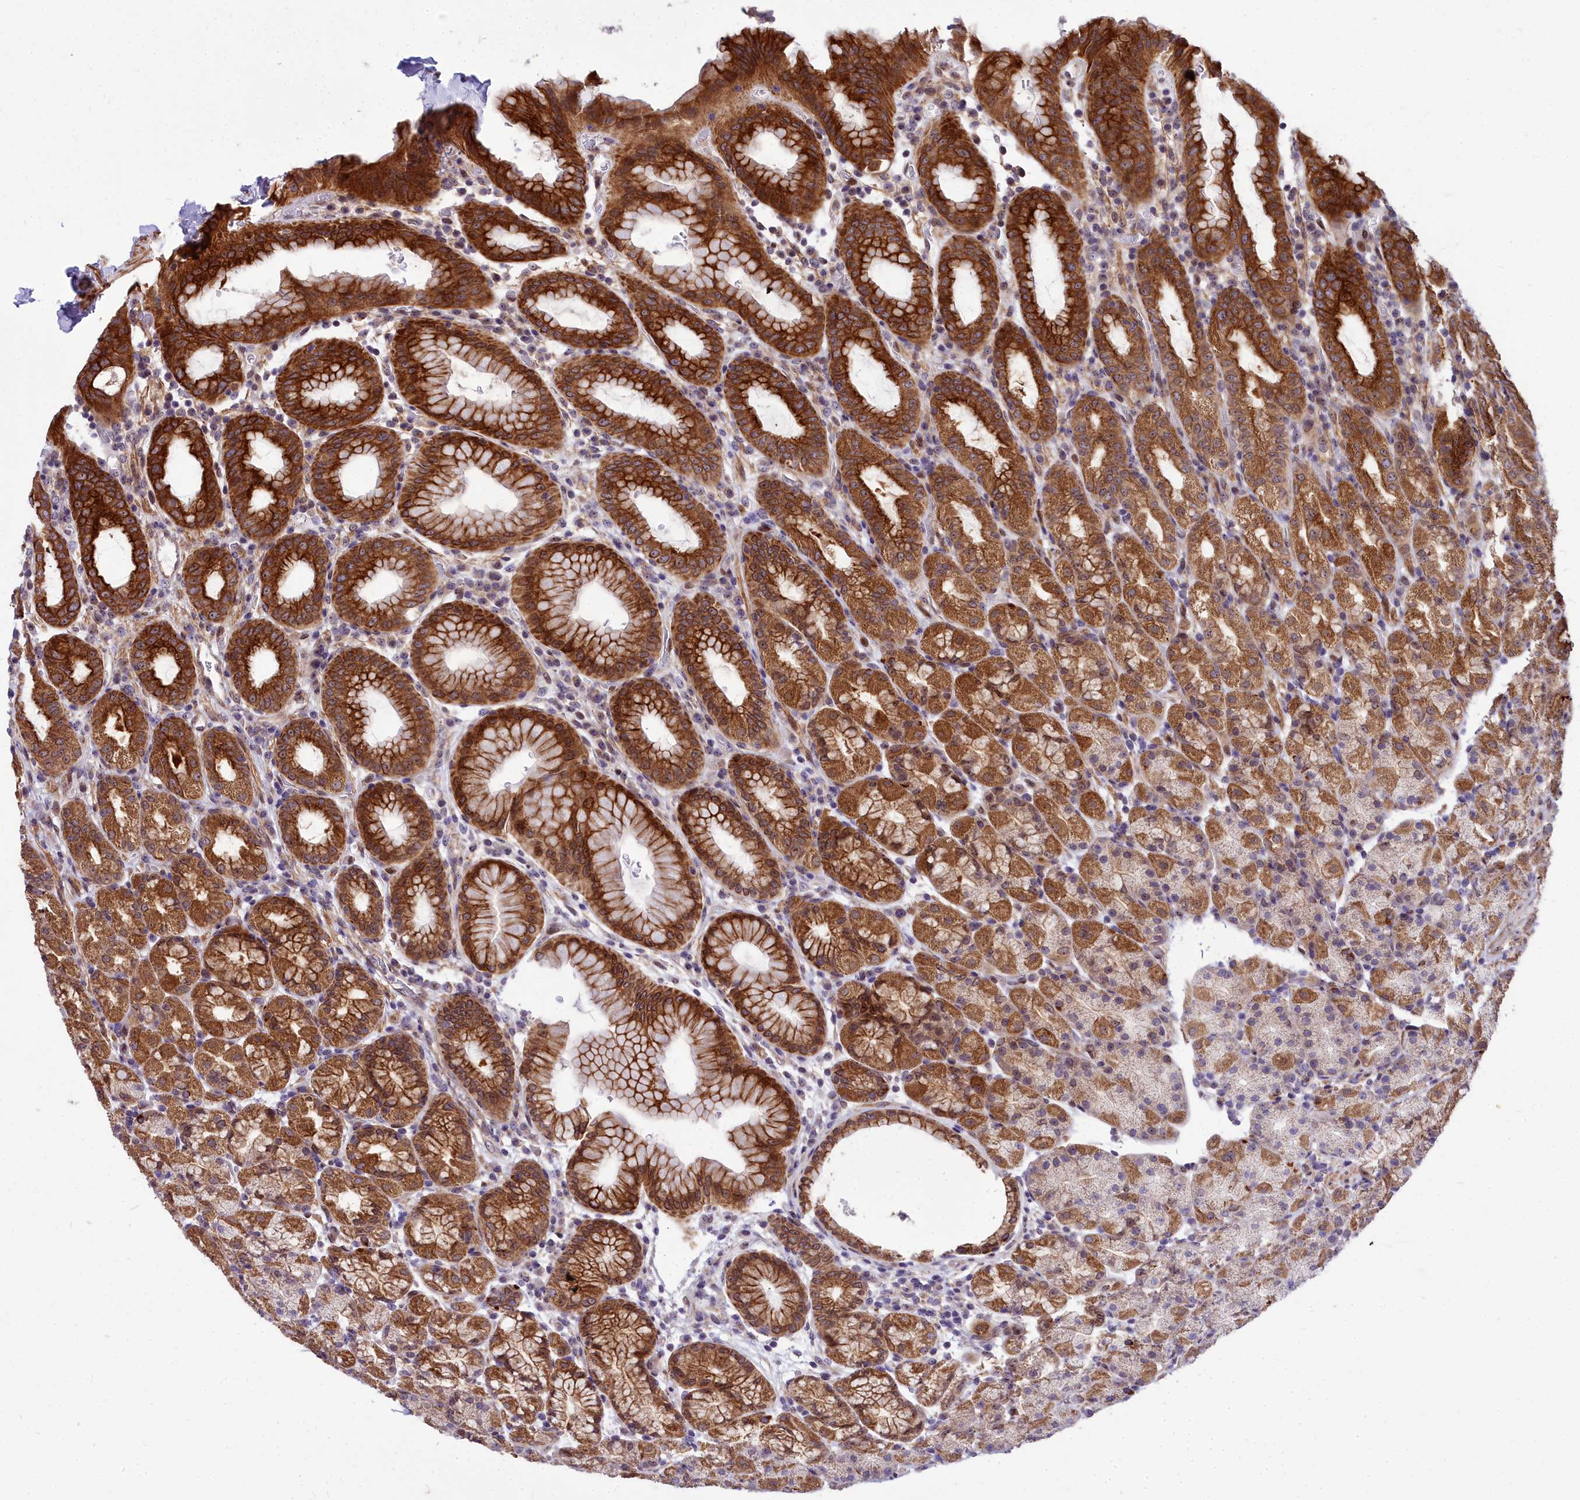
{"staining": {"intensity": "strong", "quantity": "25%-75%", "location": "cytoplasmic/membranous,nuclear"}, "tissue": "stomach", "cell_type": "Glandular cells", "image_type": "normal", "snomed": [{"axis": "morphology", "description": "Normal tissue, NOS"}, {"axis": "topography", "description": "Stomach, upper"}, {"axis": "topography", "description": "Stomach, lower"}, {"axis": "topography", "description": "Small intestine"}], "caption": "Protein expression analysis of normal stomach demonstrates strong cytoplasmic/membranous,nuclear positivity in approximately 25%-75% of glandular cells.", "gene": "ABCB8", "patient": {"sex": "male", "age": 68}}